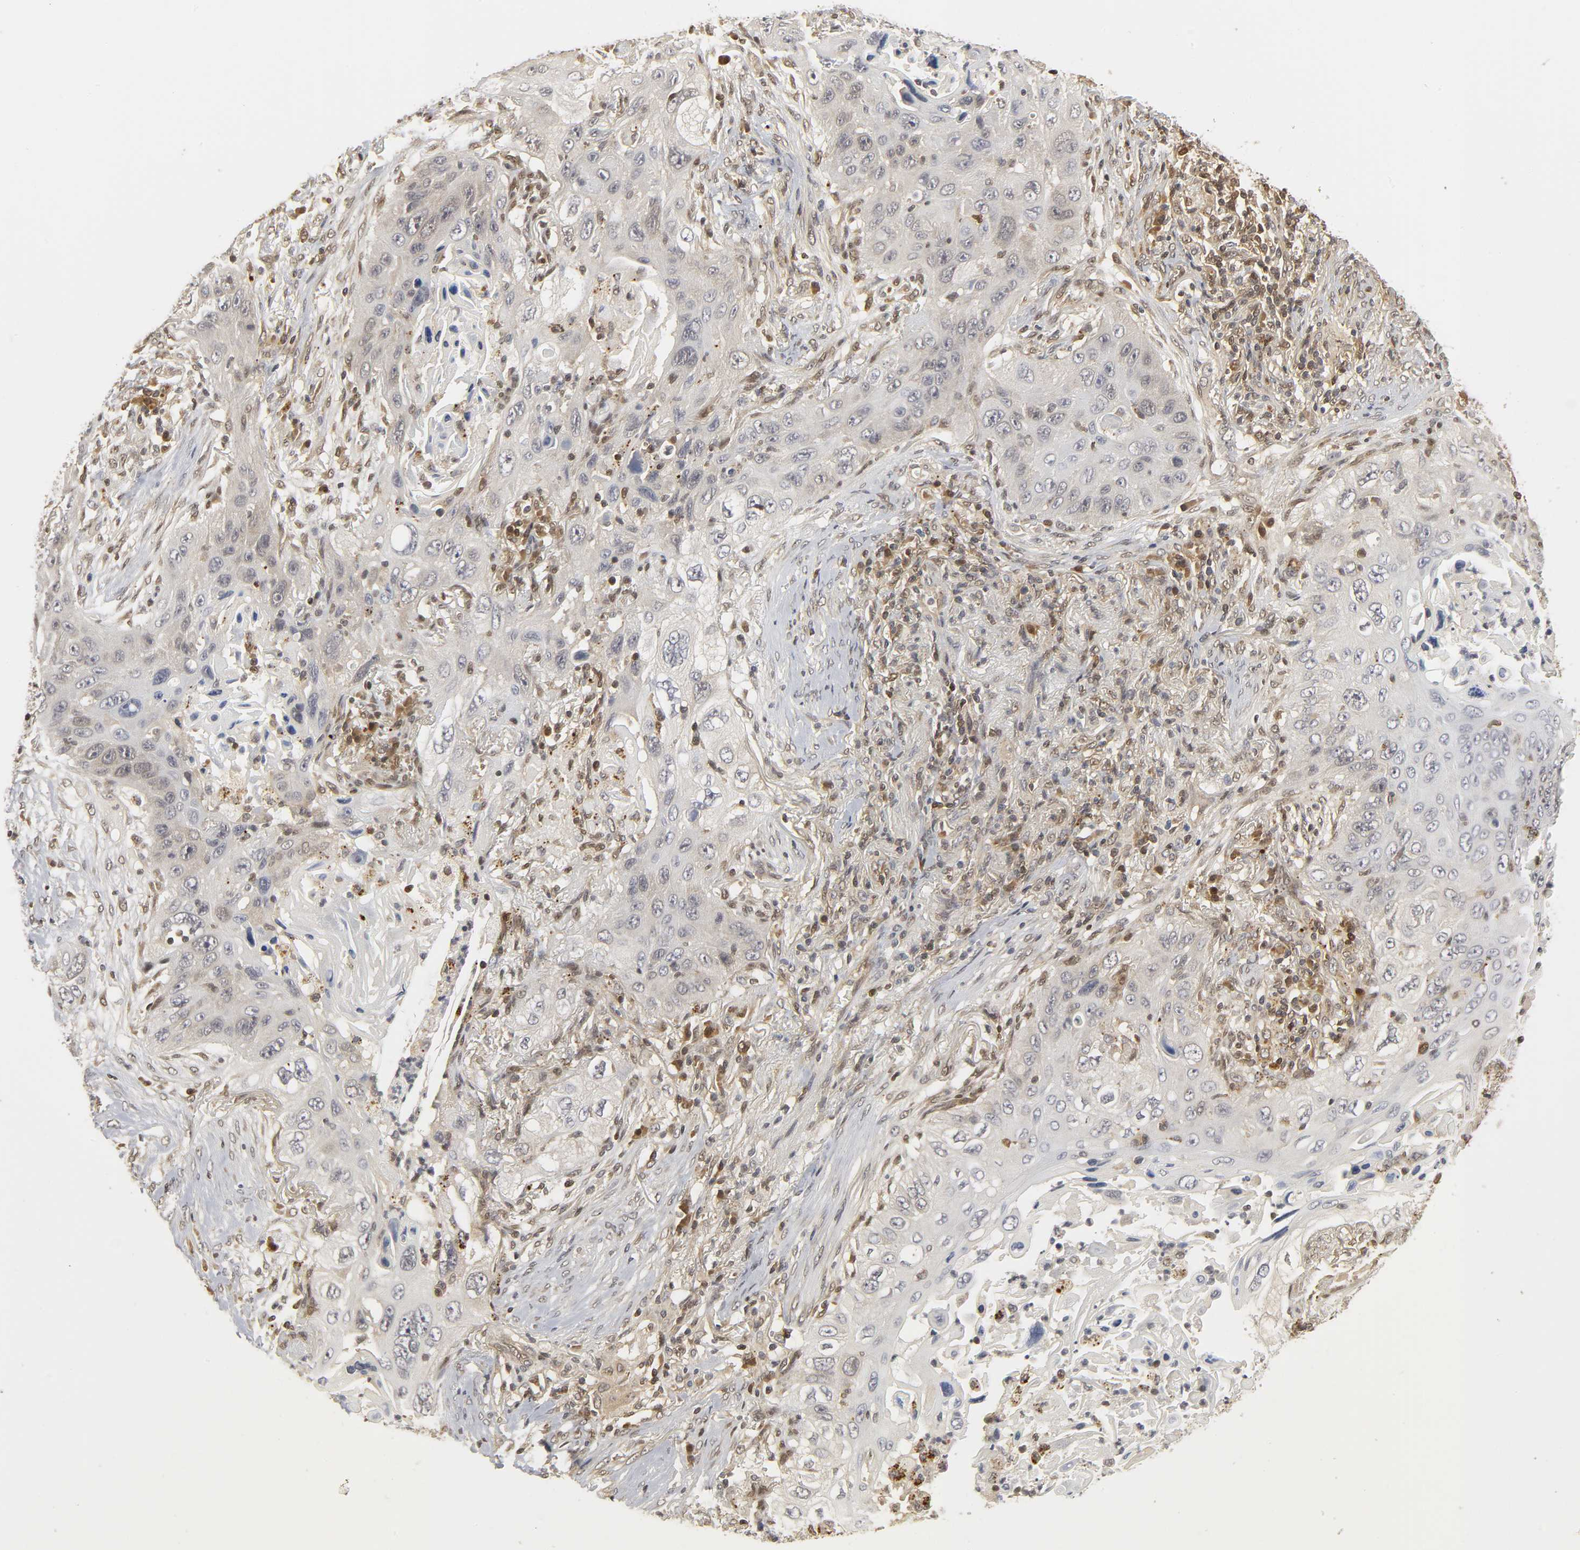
{"staining": {"intensity": "weak", "quantity": "25%-75%", "location": "cytoplasmic/membranous"}, "tissue": "lung cancer", "cell_type": "Tumor cells", "image_type": "cancer", "snomed": [{"axis": "morphology", "description": "Squamous cell carcinoma, NOS"}, {"axis": "topography", "description": "Lung"}], "caption": "DAB (3,3'-diaminobenzidine) immunohistochemical staining of human lung cancer (squamous cell carcinoma) reveals weak cytoplasmic/membranous protein staining in approximately 25%-75% of tumor cells.", "gene": "PARK7", "patient": {"sex": "female", "age": 67}}